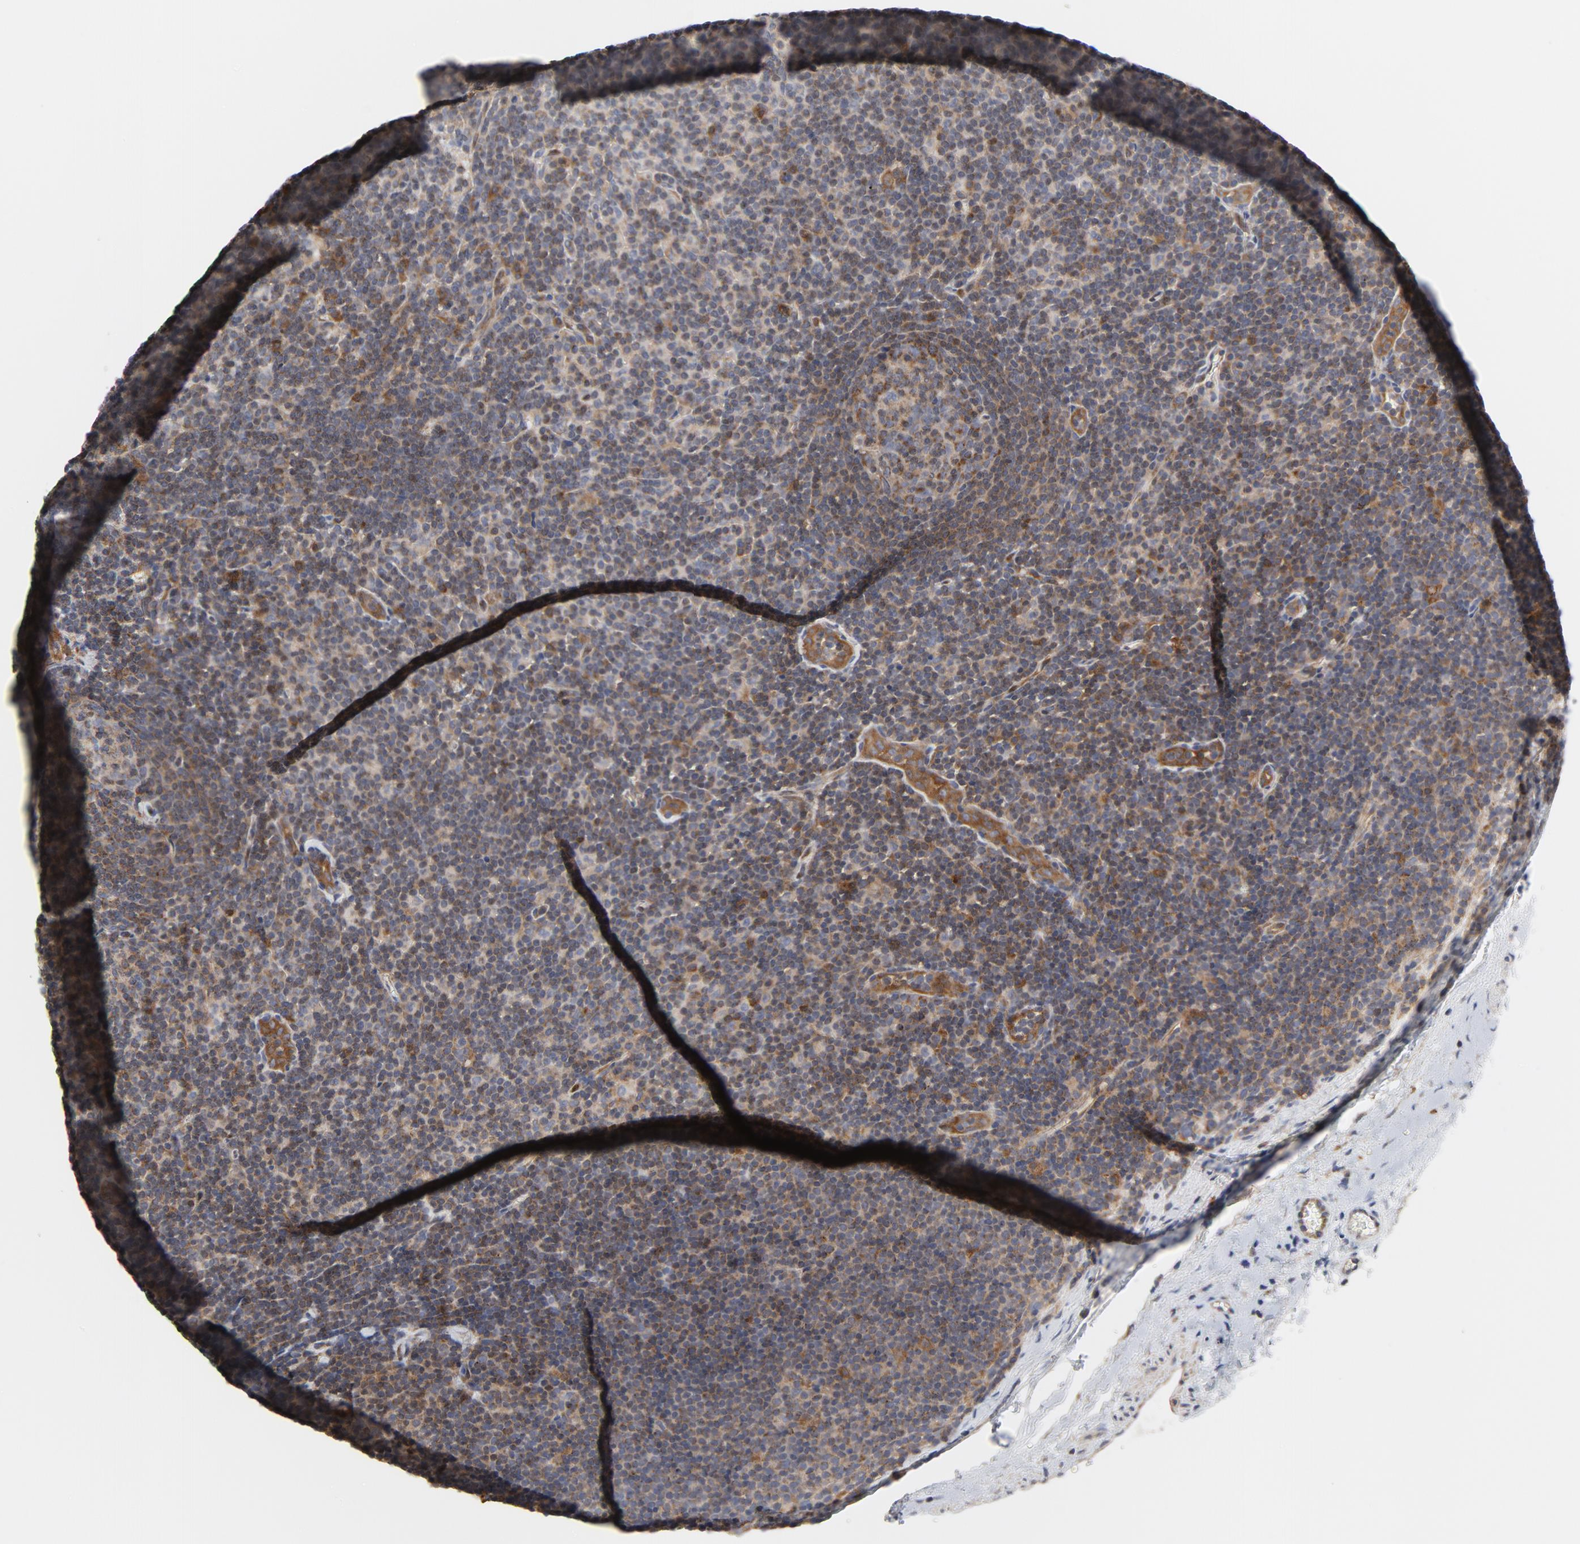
{"staining": {"intensity": "moderate", "quantity": ">75%", "location": "cytoplasmic/membranous"}, "tissue": "lymphoma", "cell_type": "Tumor cells", "image_type": "cancer", "snomed": [{"axis": "morphology", "description": "Malignant lymphoma, non-Hodgkin's type, Low grade"}, {"axis": "topography", "description": "Lymph node"}], "caption": "Lymphoma stained for a protein (brown) reveals moderate cytoplasmic/membranous positive expression in about >75% of tumor cells.", "gene": "RAPGEF4", "patient": {"sex": "male", "age": 70}}